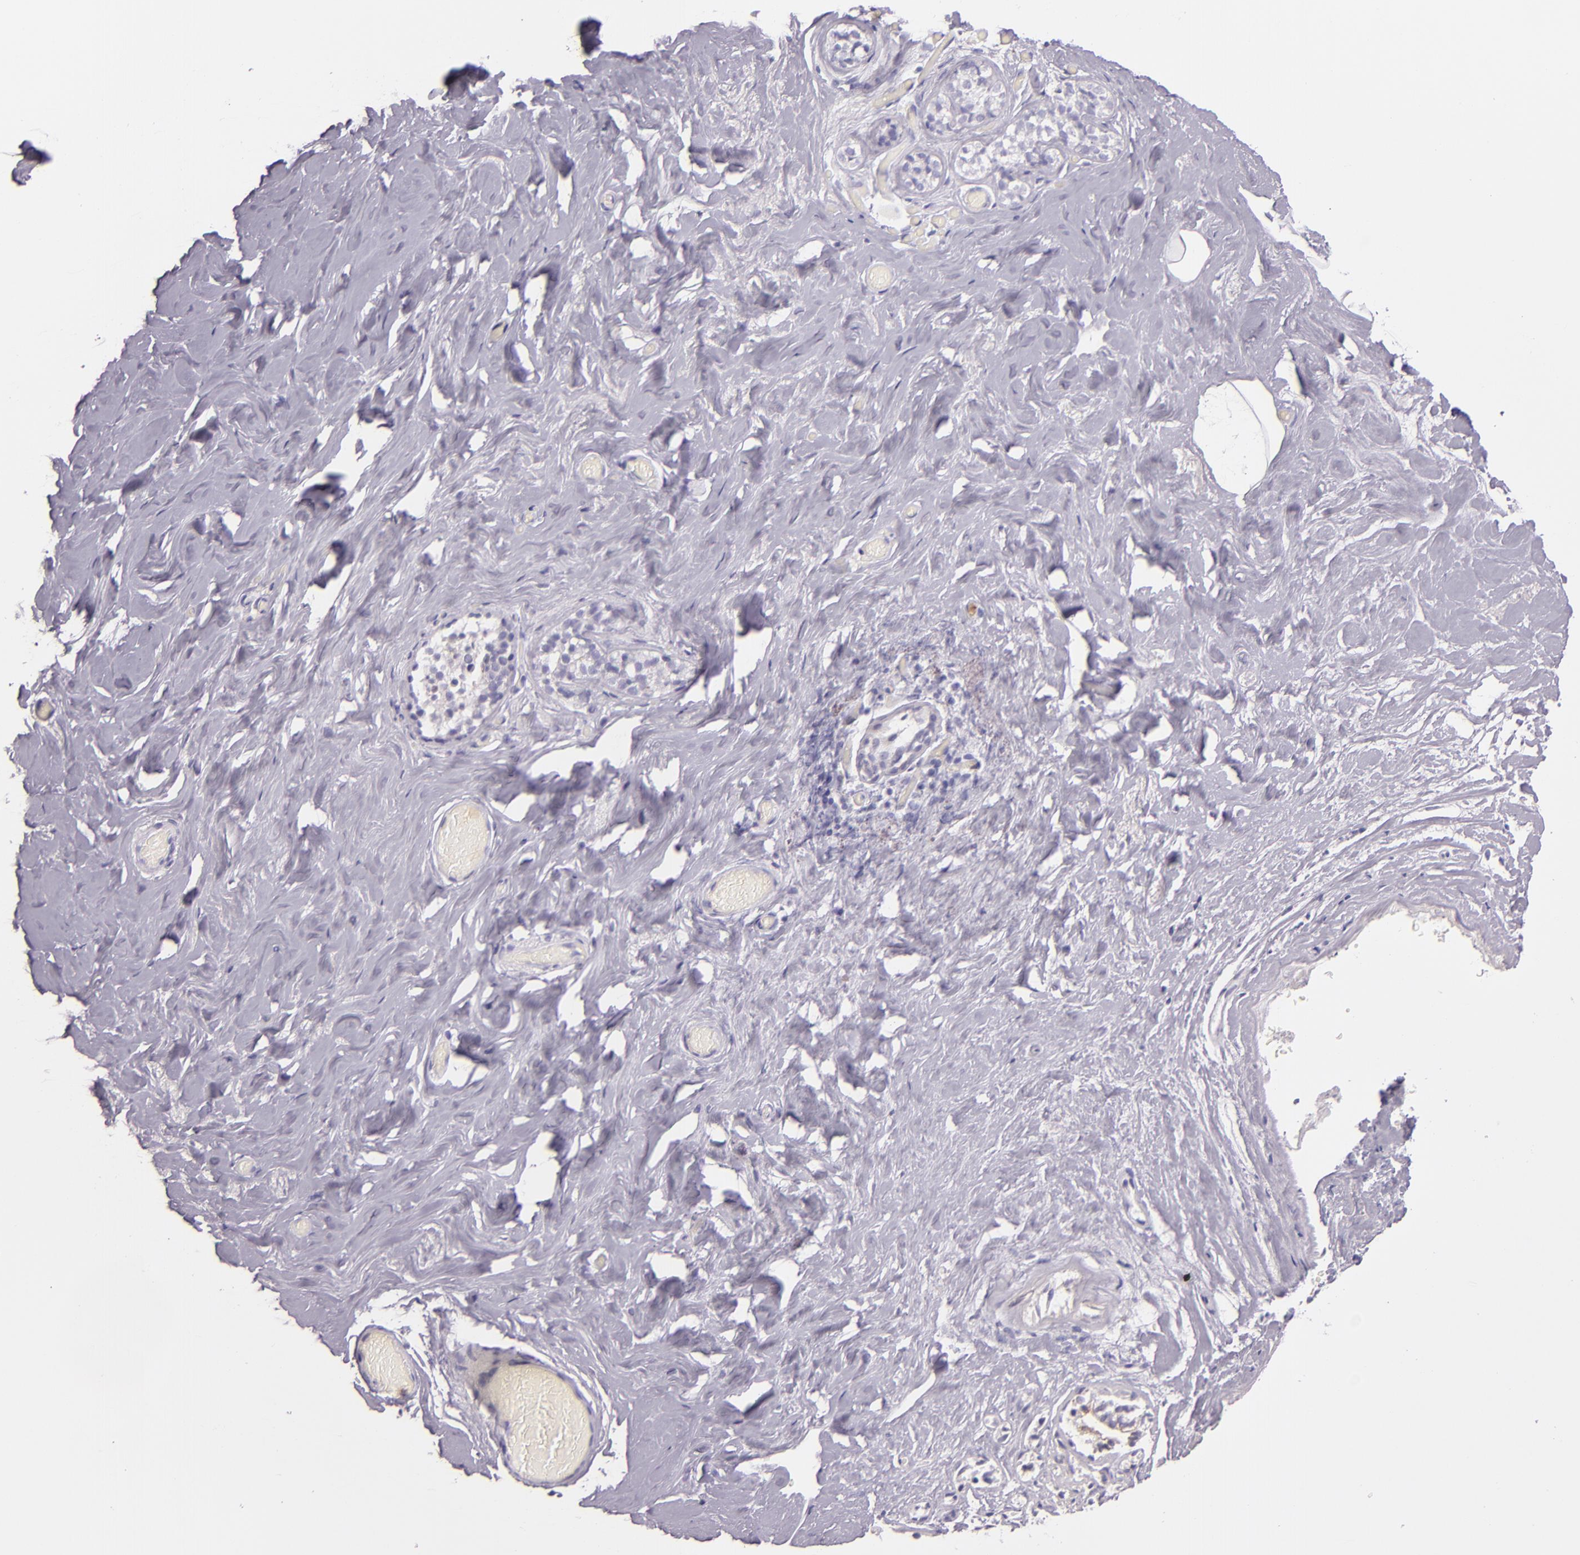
{"staining": {"intensity": "negative", "quantity": "none", "location": "none"}, "tissue": "breast", "cell_type": "Adipocytes", "image_type": "normal", "snomed": [{"axis": "morphology", "description": "Normal tissue, NOS"}, {"axis": "topography", "description": "Breast"}], "caption": "High power microscopy histopathology image of an IHC photomicrograph of benign breast, revealing no significant staining in adipocytes.", "gene": "CEACAM1", "patient": {"sex": "female", "age": 75}}